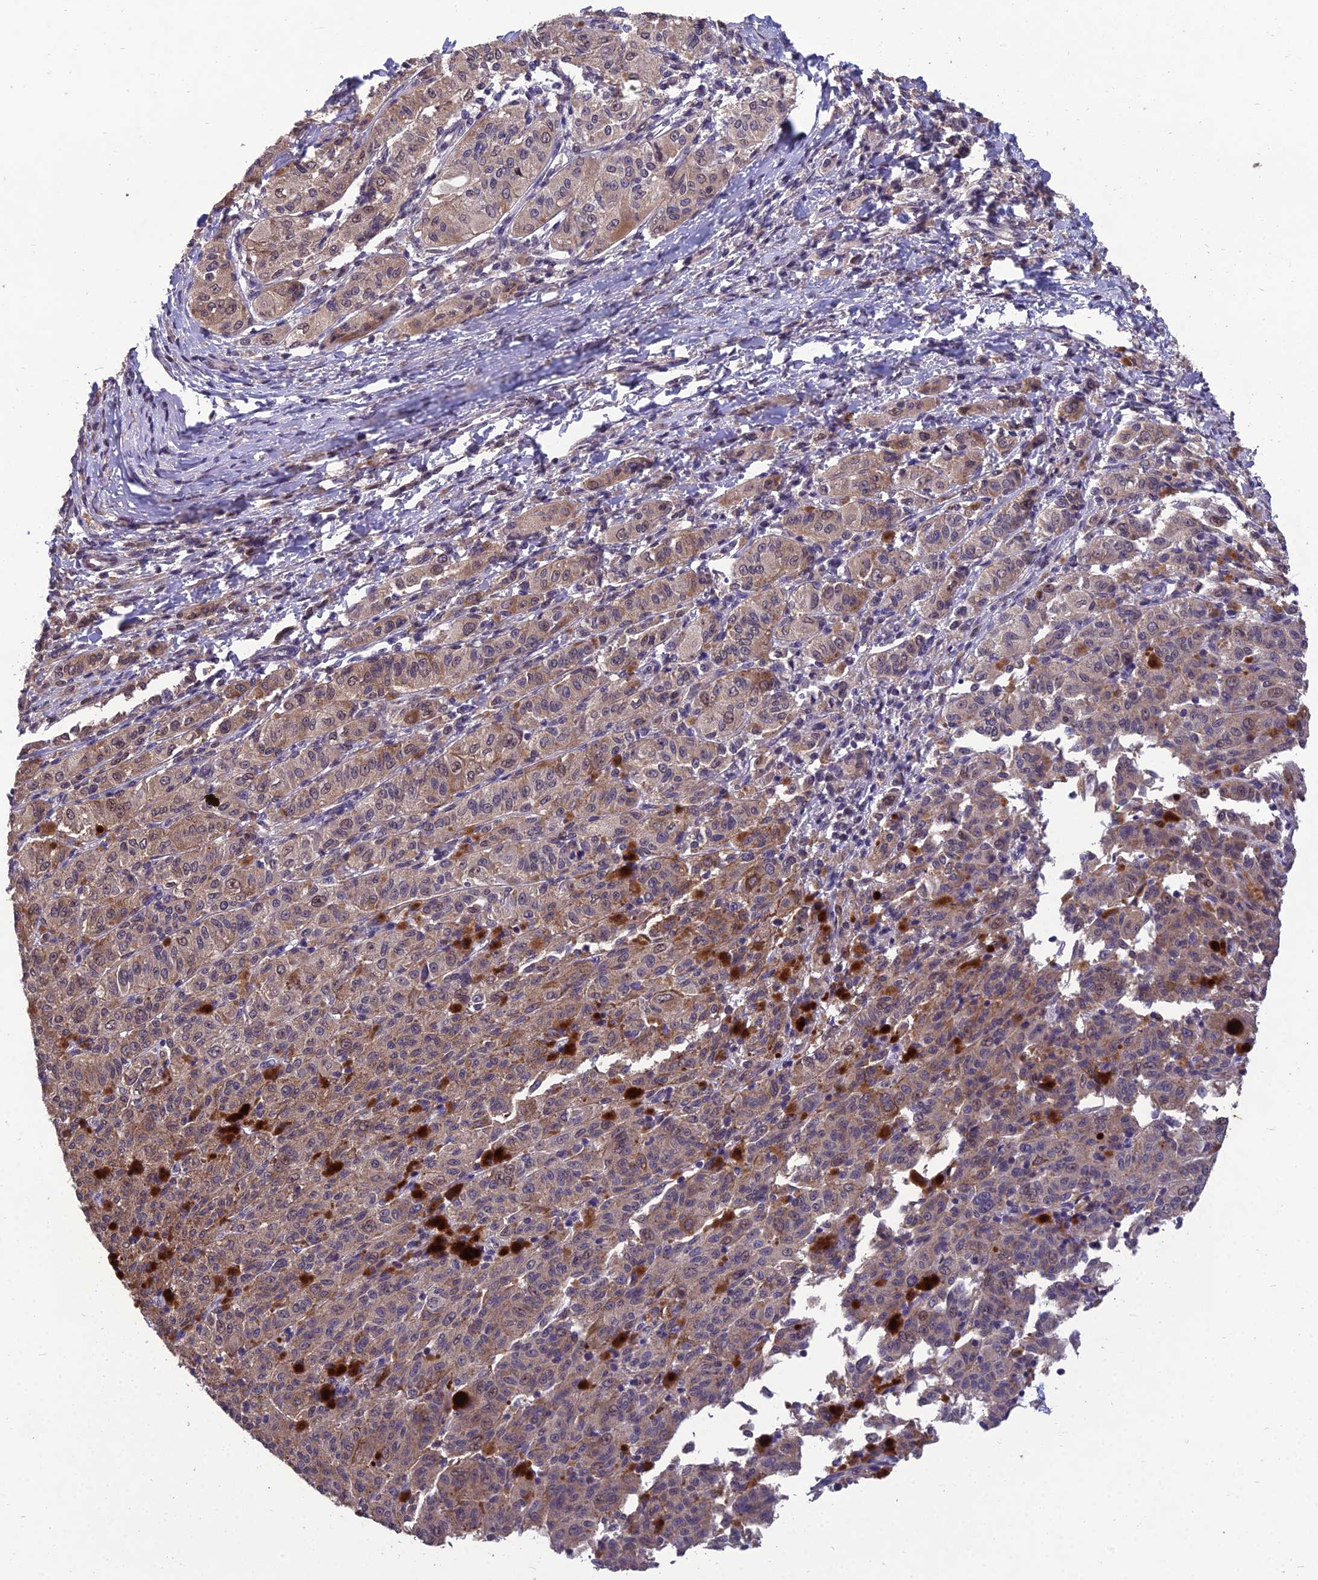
{"staining": {"intensity": "moderate", "quantity": ">75%", "location": "cytoplasmic/membranous"}, "tissue": "melanoma", "cell_type": "Tumor cells", "image_type": "cancer", "snomed": [{"axis": "morphology", "description": "Malignant melanoma, NOS"}, {"axis": "topography", "description": "Skin"}], "caption": "High-power microscopy captured an IHC histopathology image of melanoma, revealing moderate cytoplasmic/membranous positivity in about >75% of tumor cells. Using DAB (brown) and hematoxylin (blue) stains, captured at high magnification using brightfield microscopy.", "gene": "GRWD1", "patient": {"sex": "female", "age": 52}}